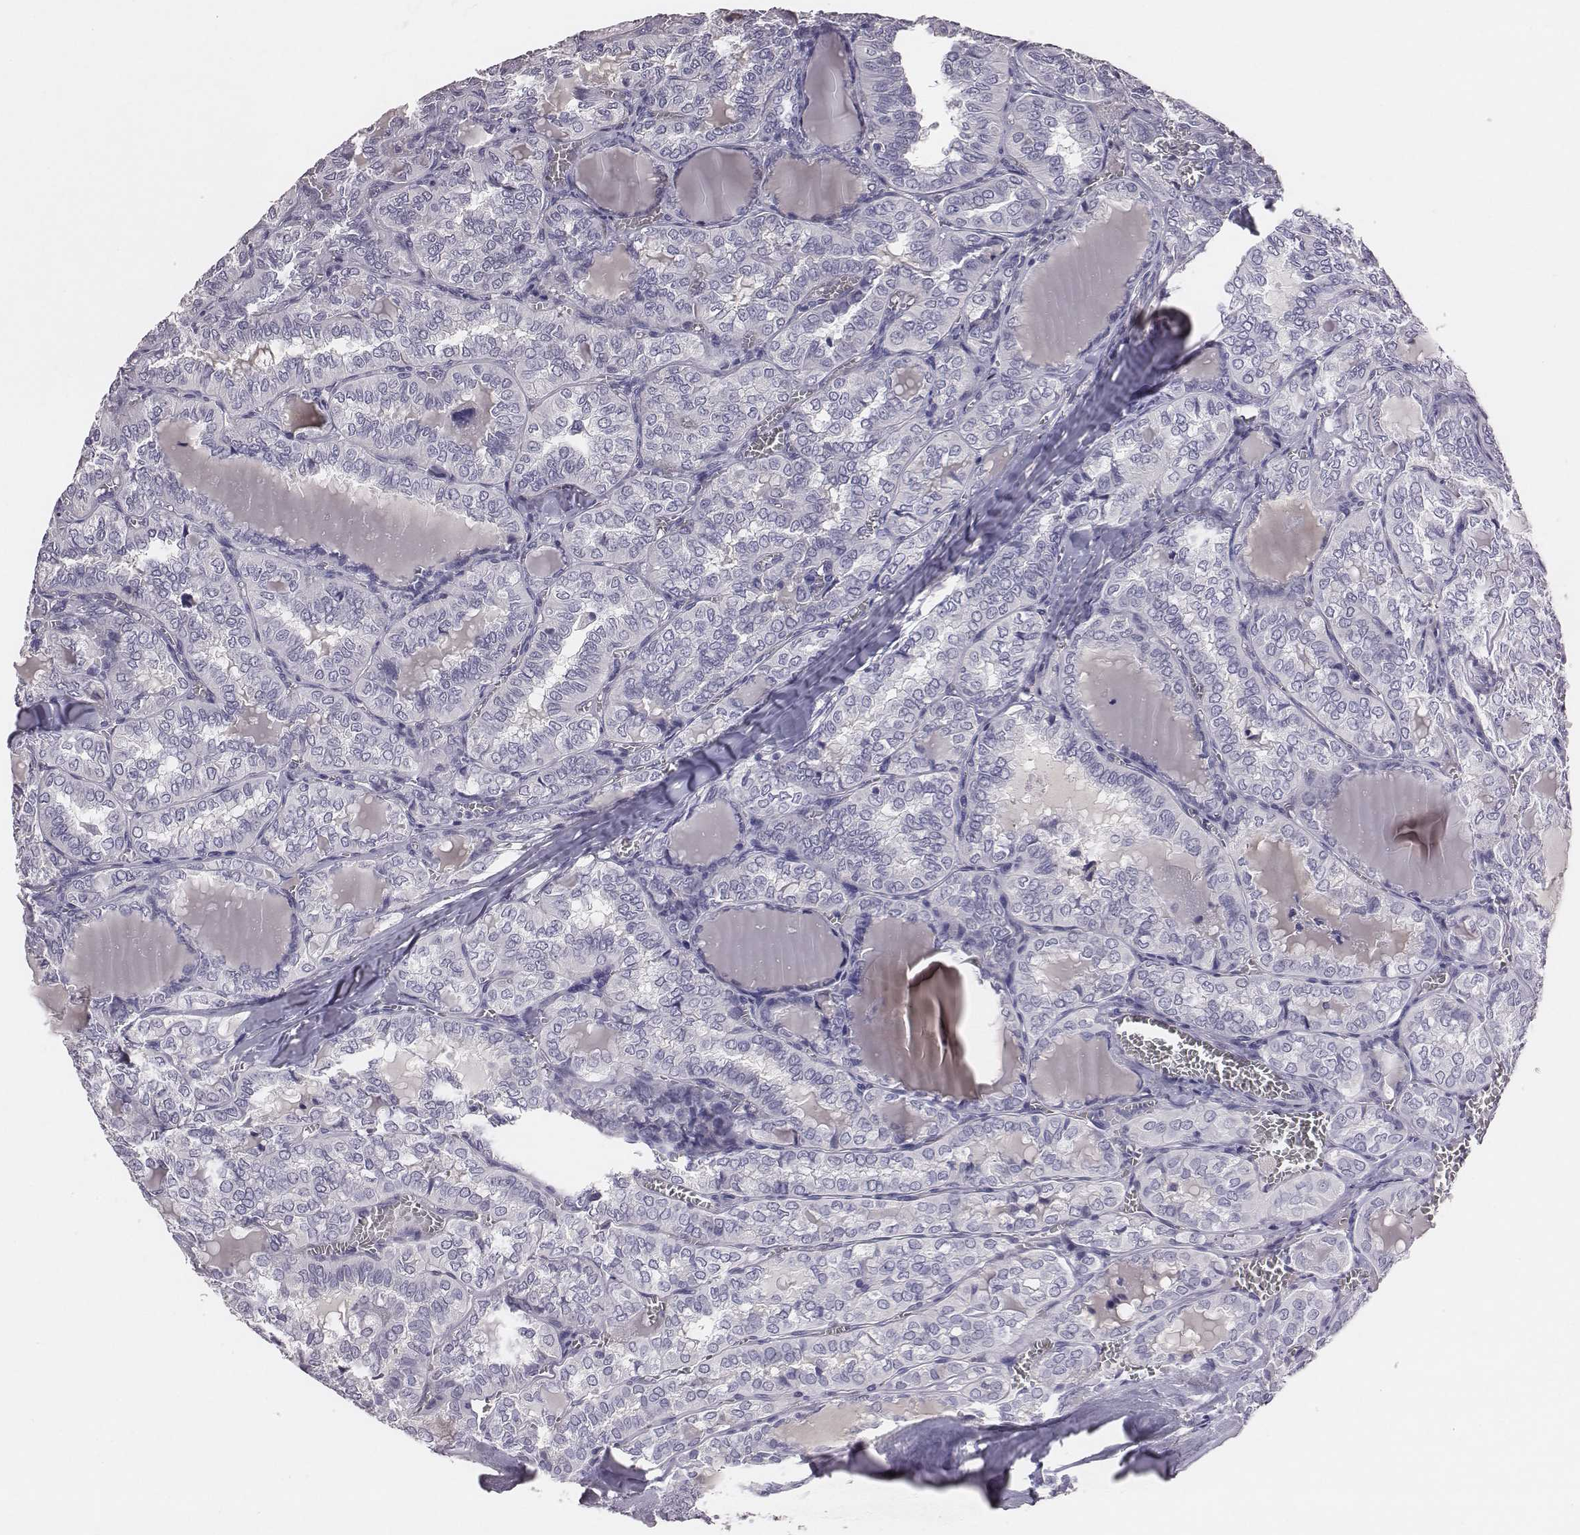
{"staining": {"intensity": "negative", "quantity": "none", "location": "none"}, "tissue": "thyroid cancer", "cell_type": "Tumor cells", "image_type": "cancer", "snomed": [{"axis": "morphology", "description": "Papillary adenocarcinoma, NOS"}, {"axis": "topography", "description": "Thyroid gland"}], "caption": "An IHC micrograph of papillary adenocarcinoma (thyroid) is shown. There is no staining in tumor cells of papillary adenocarcinoma (thyroid). (Stains: DAB (3,3'-diaminobenzidine) immunohistochemistry with hematoxylin counter stain, Microscopy: brightfield microscopy at high magnification).", "gene": "EN1", "patient": {"sex": "female", "age": 41}}